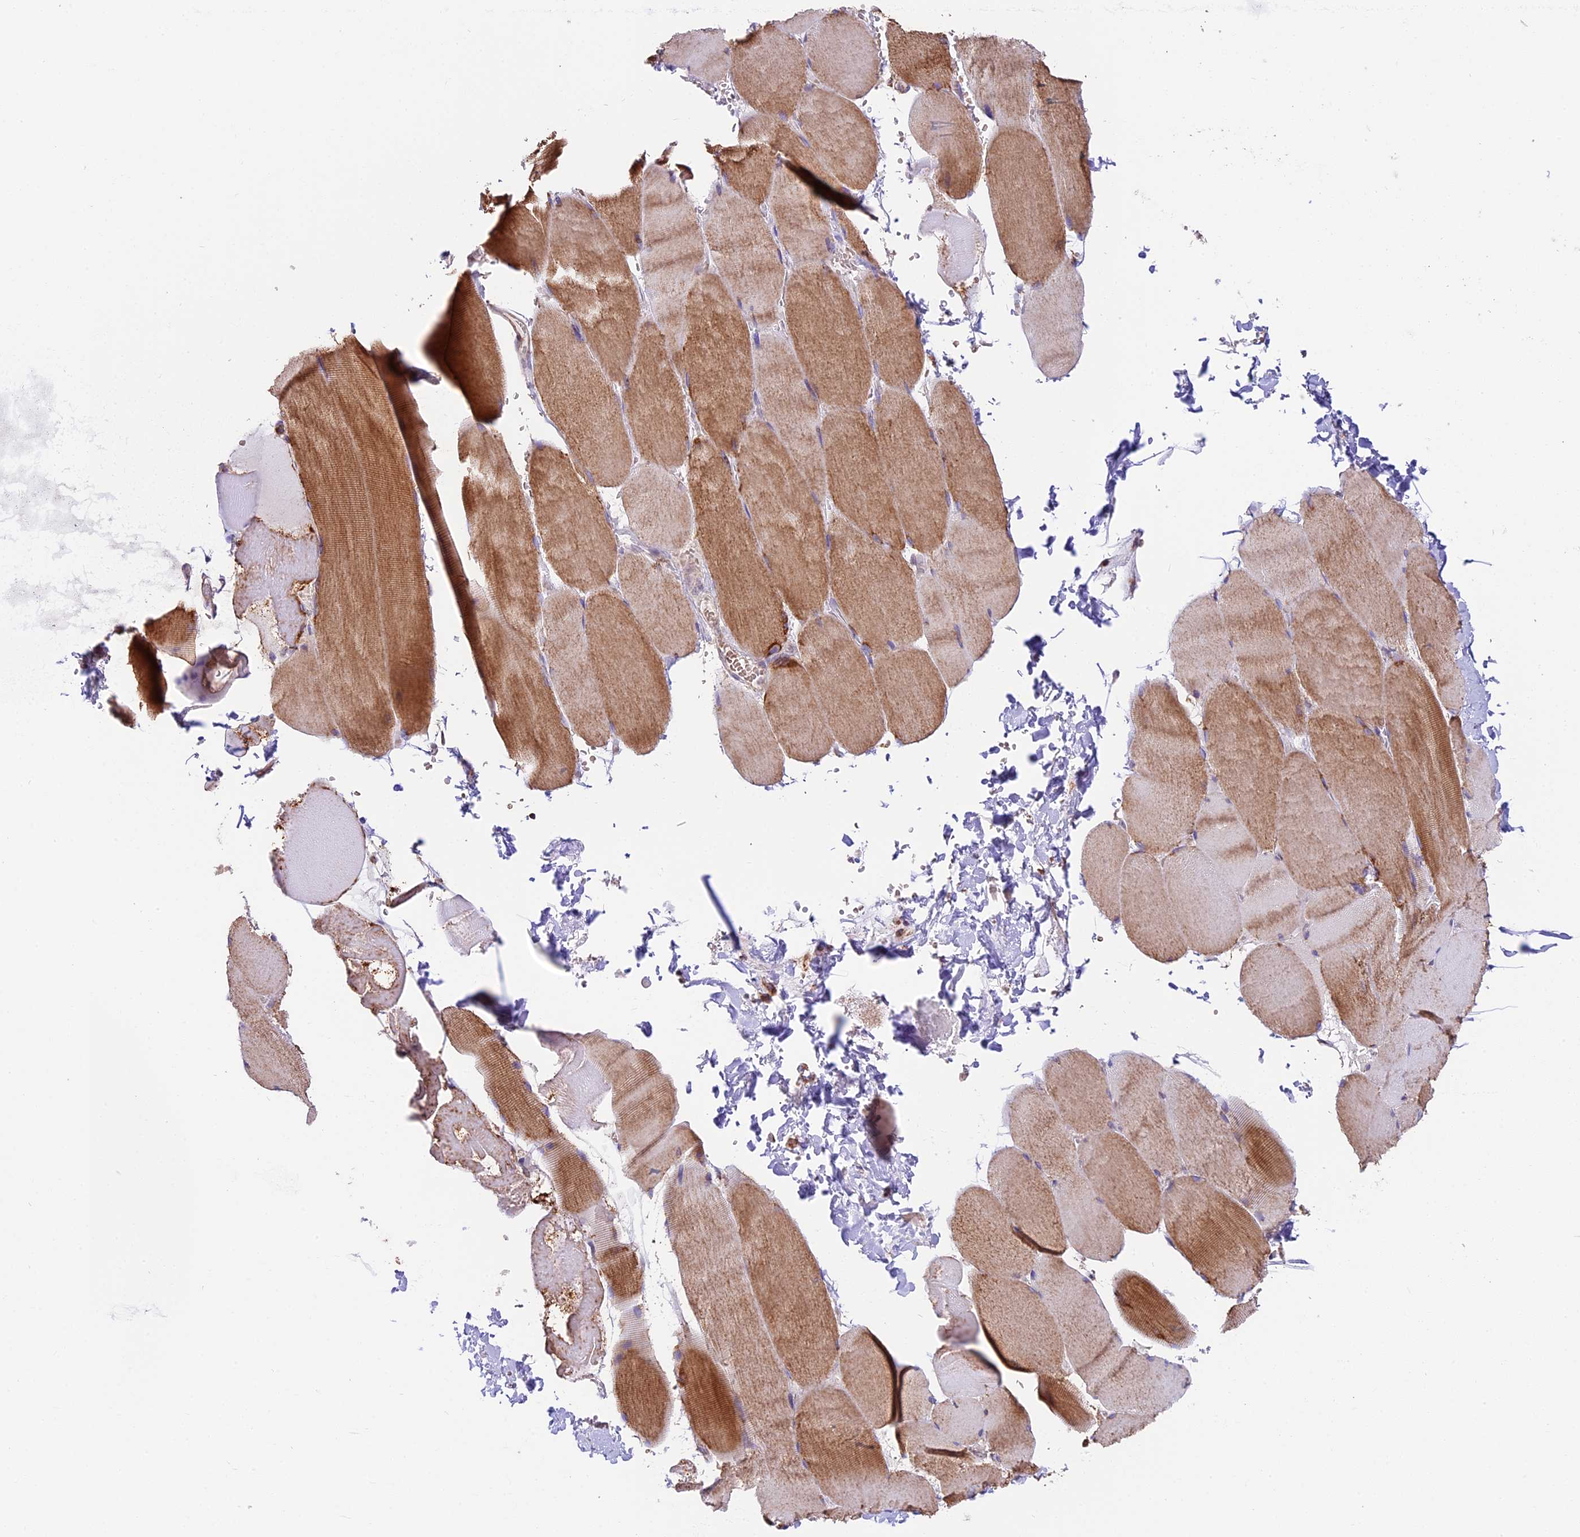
{"staining": {"intensity": "moderate", "quantity": ">75%", "location": "cytoplasmic/membranous"}, "tissue": "skeletal muscle", "cell_type": "Myocytes", "image_type": "normal", "snomed": [{"axis": "morphology", "description": "Normal tissue, NOS"}, {"axis": "topography", "description": "Skeletal muscle"}, {"axis": "topography", "description": "Head-Neck"}], "caption": "A medium amount of moderate cytoplasmic/membranous expression is seen in approximately >75% of myocytes in normal skeletal muscle. Nuclei are stained in blue.", "gene": "NDUFA8", "patient": {"sex": "male", "age": 66}}